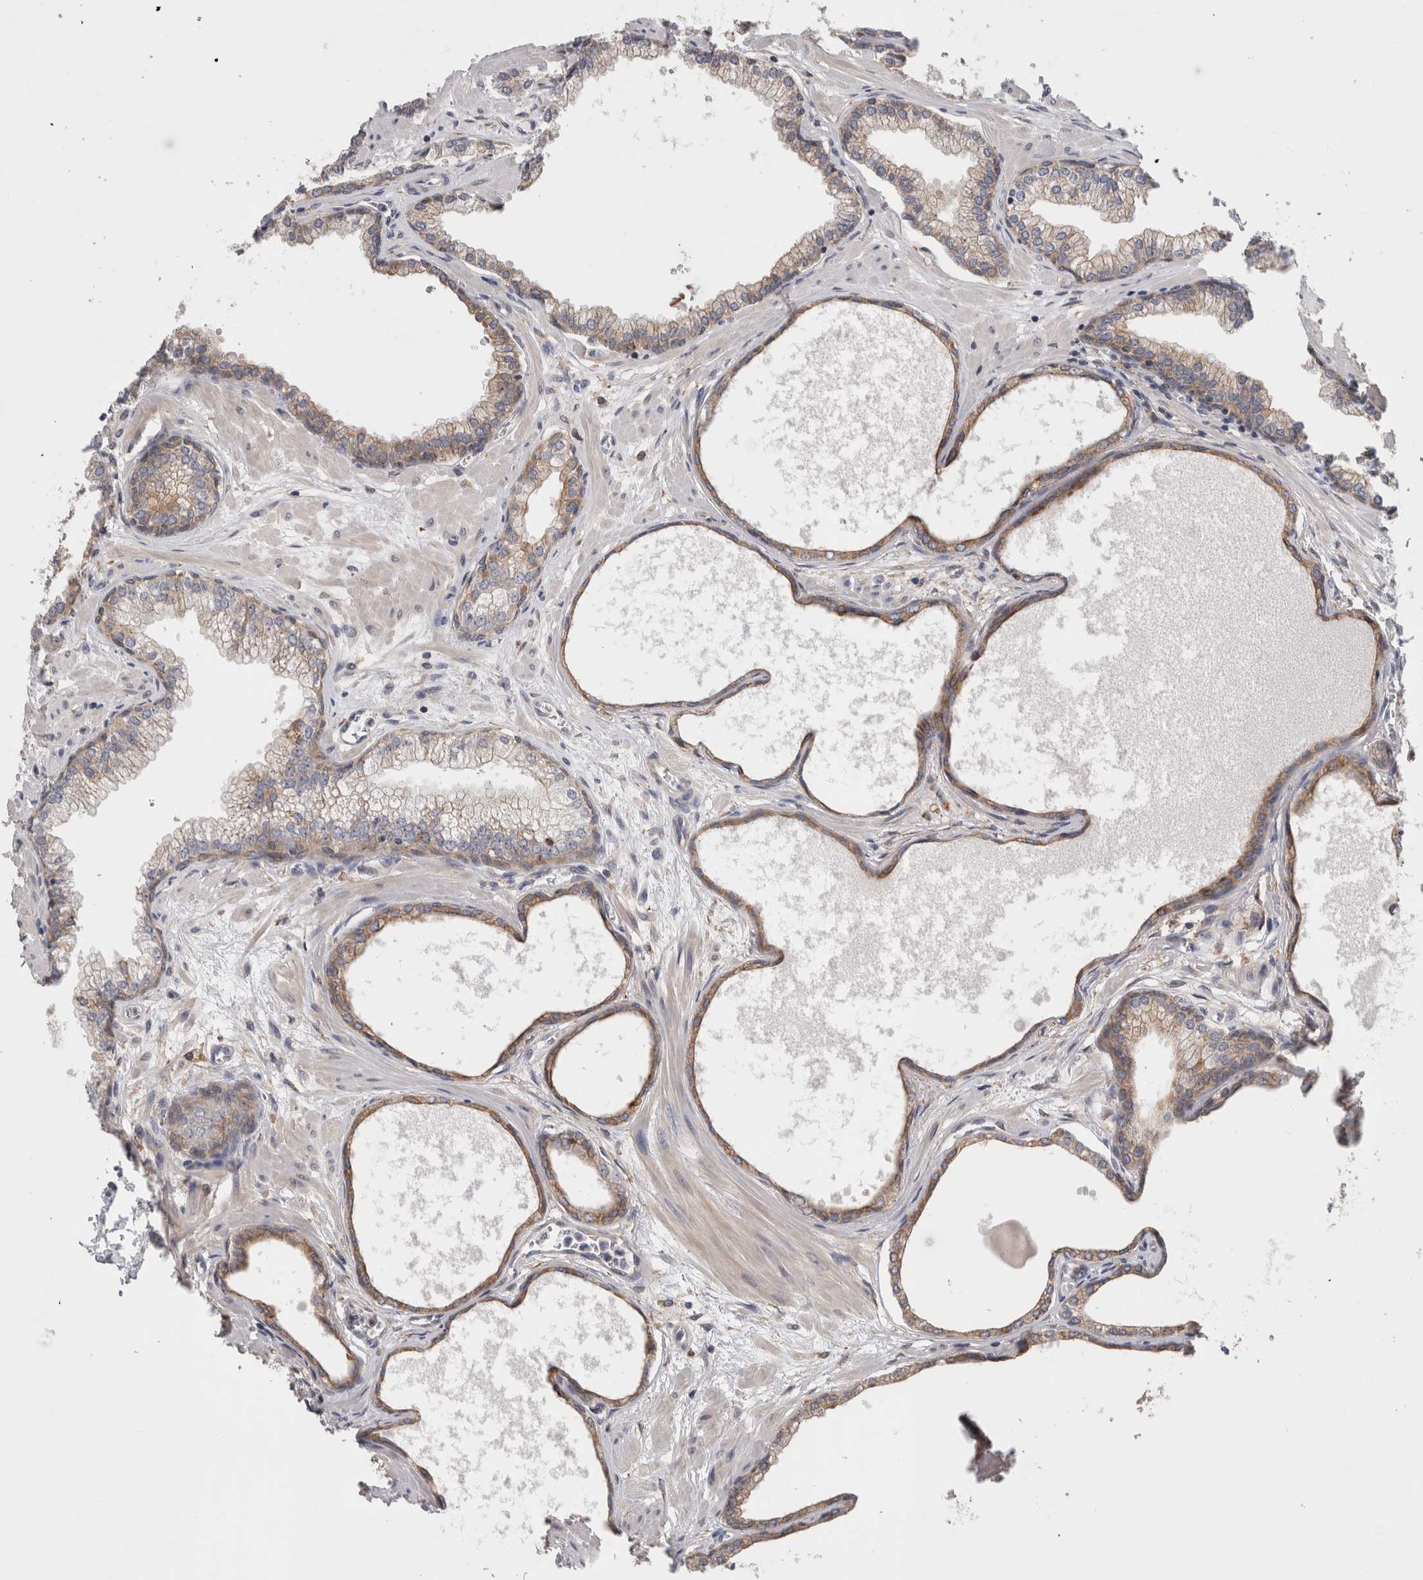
{"staining": {"intensity": "moderate", "quantity": ">75%", "location": "cytoplasmic/membranous"}, "tissue": "prostate", "cell_type": "Glandular cells", "image_type": "normal", "snomed": [{"axis": "morphology", "description": "Normal tissue, NOS"}, {"axis": "morphology", "description": "Urothelial carcinoma, Low grade"}, {"axis": "topography", "description": "Urinary bladder"}, {"axis": "topography", "description": "Prostate"}], "caption": "High-magnification brightfield microscopy of normal prostate stained with DAB (brown) and counterstained with hematoxylin (blue). glandular cells exhibit moderate cytoplasmic/membranous expression is identified in about>75% of cells. The protein is shown in brown color, while the nuclei are stained blue.", "gene": "SMAP2", "patient": {"sex": "male", "age": 60}}